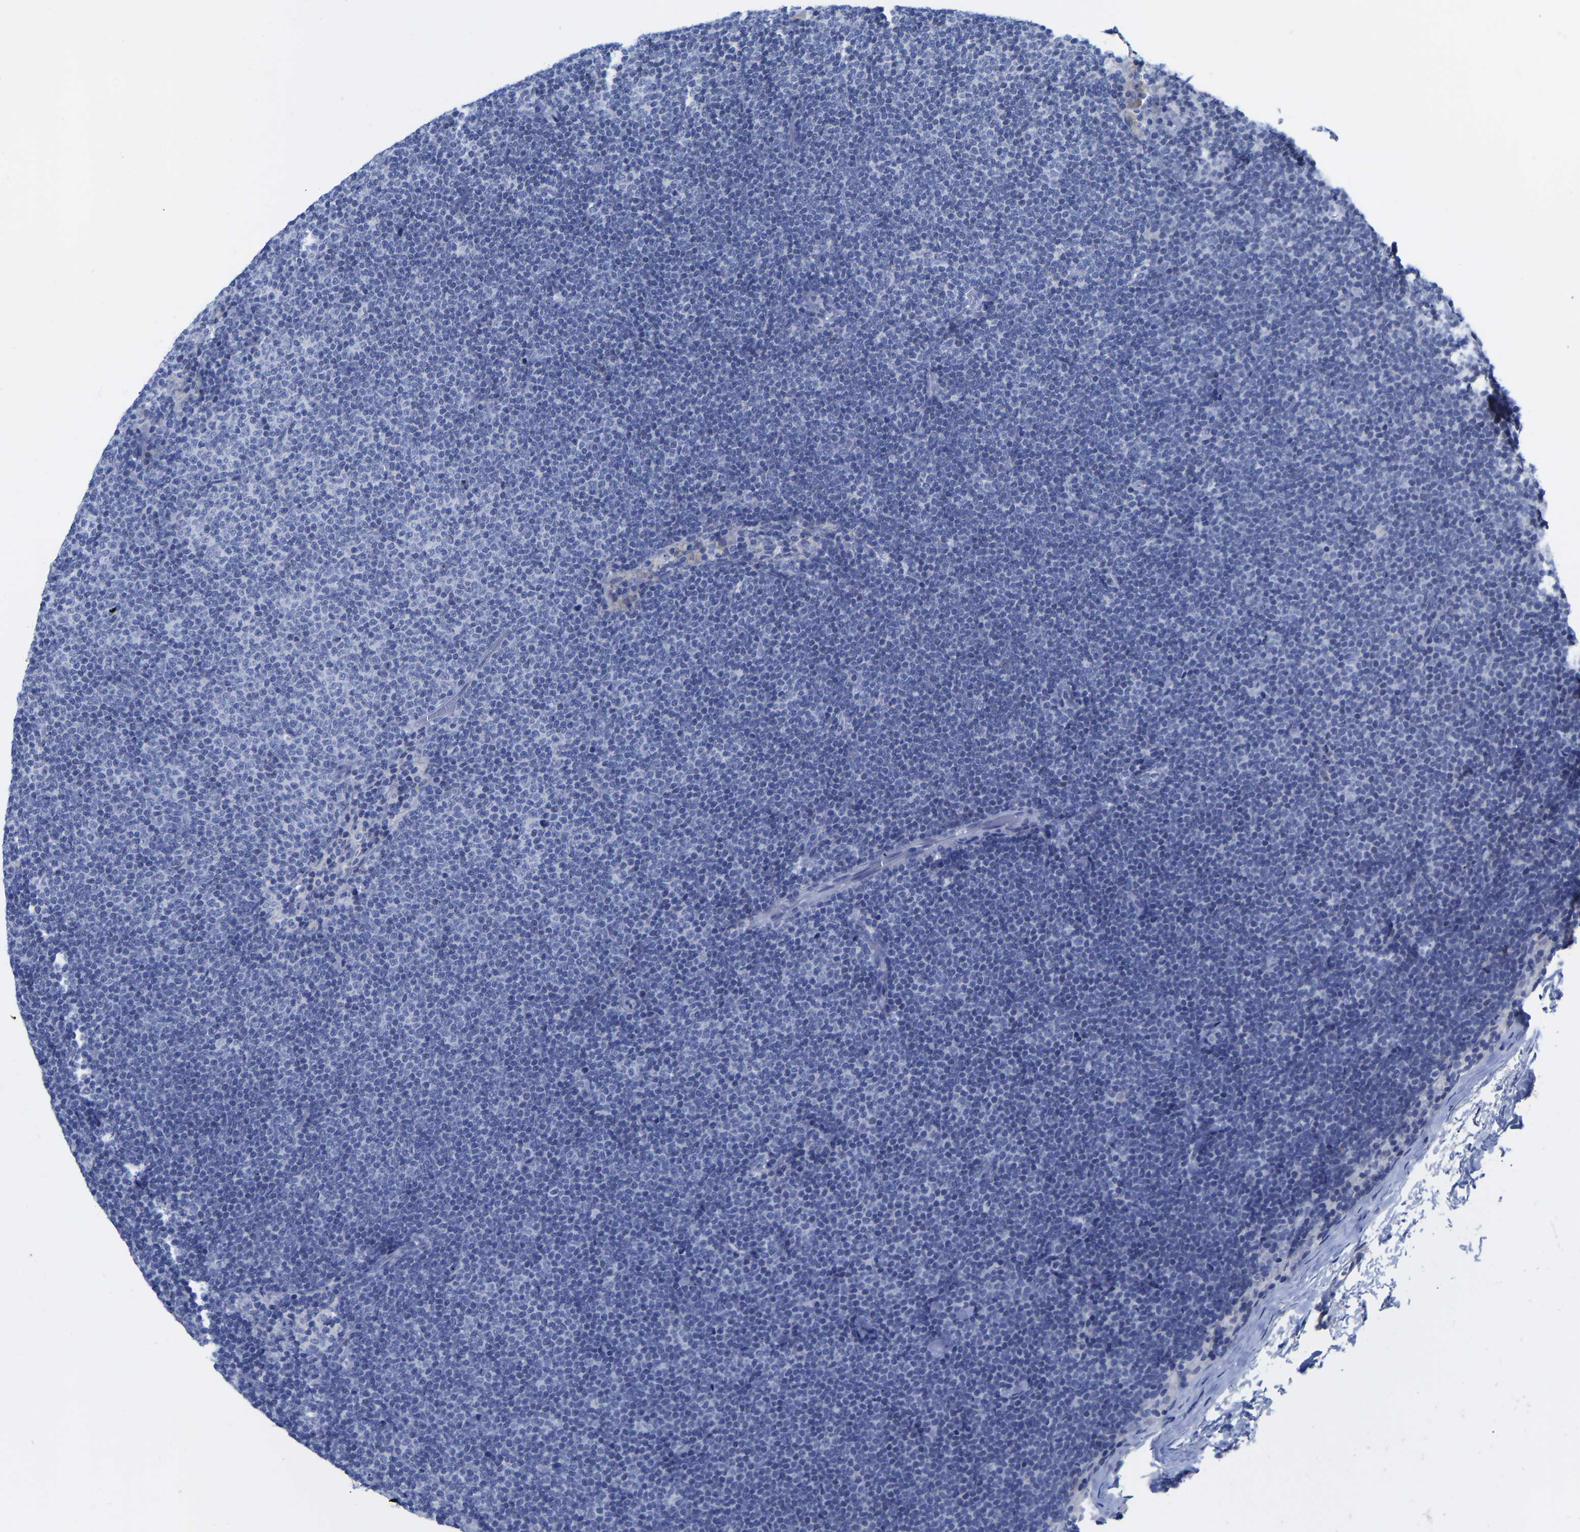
{"staining": {"intensity": "negative", "quantity": "none", "location": "none"}, "tissue": "lymphoma", "cell_type": "Tumor cells", "image_type": "cancer", "snomed": [{"axis": "morphology", "description": "Malignant lymphoma, non-Hodgkin's type, Low grade"}, {"axis": "topography", "description": "Lymph node"}], "caption": "This is a micrograph of immunohistochemistry (IHC) staining of malignant lymphoma, non-Hodgkin's type (low-grade), which shows no staining in tumor cells.", "gene": "GPA33", "patient": {"sex": "female", "age": 53}}